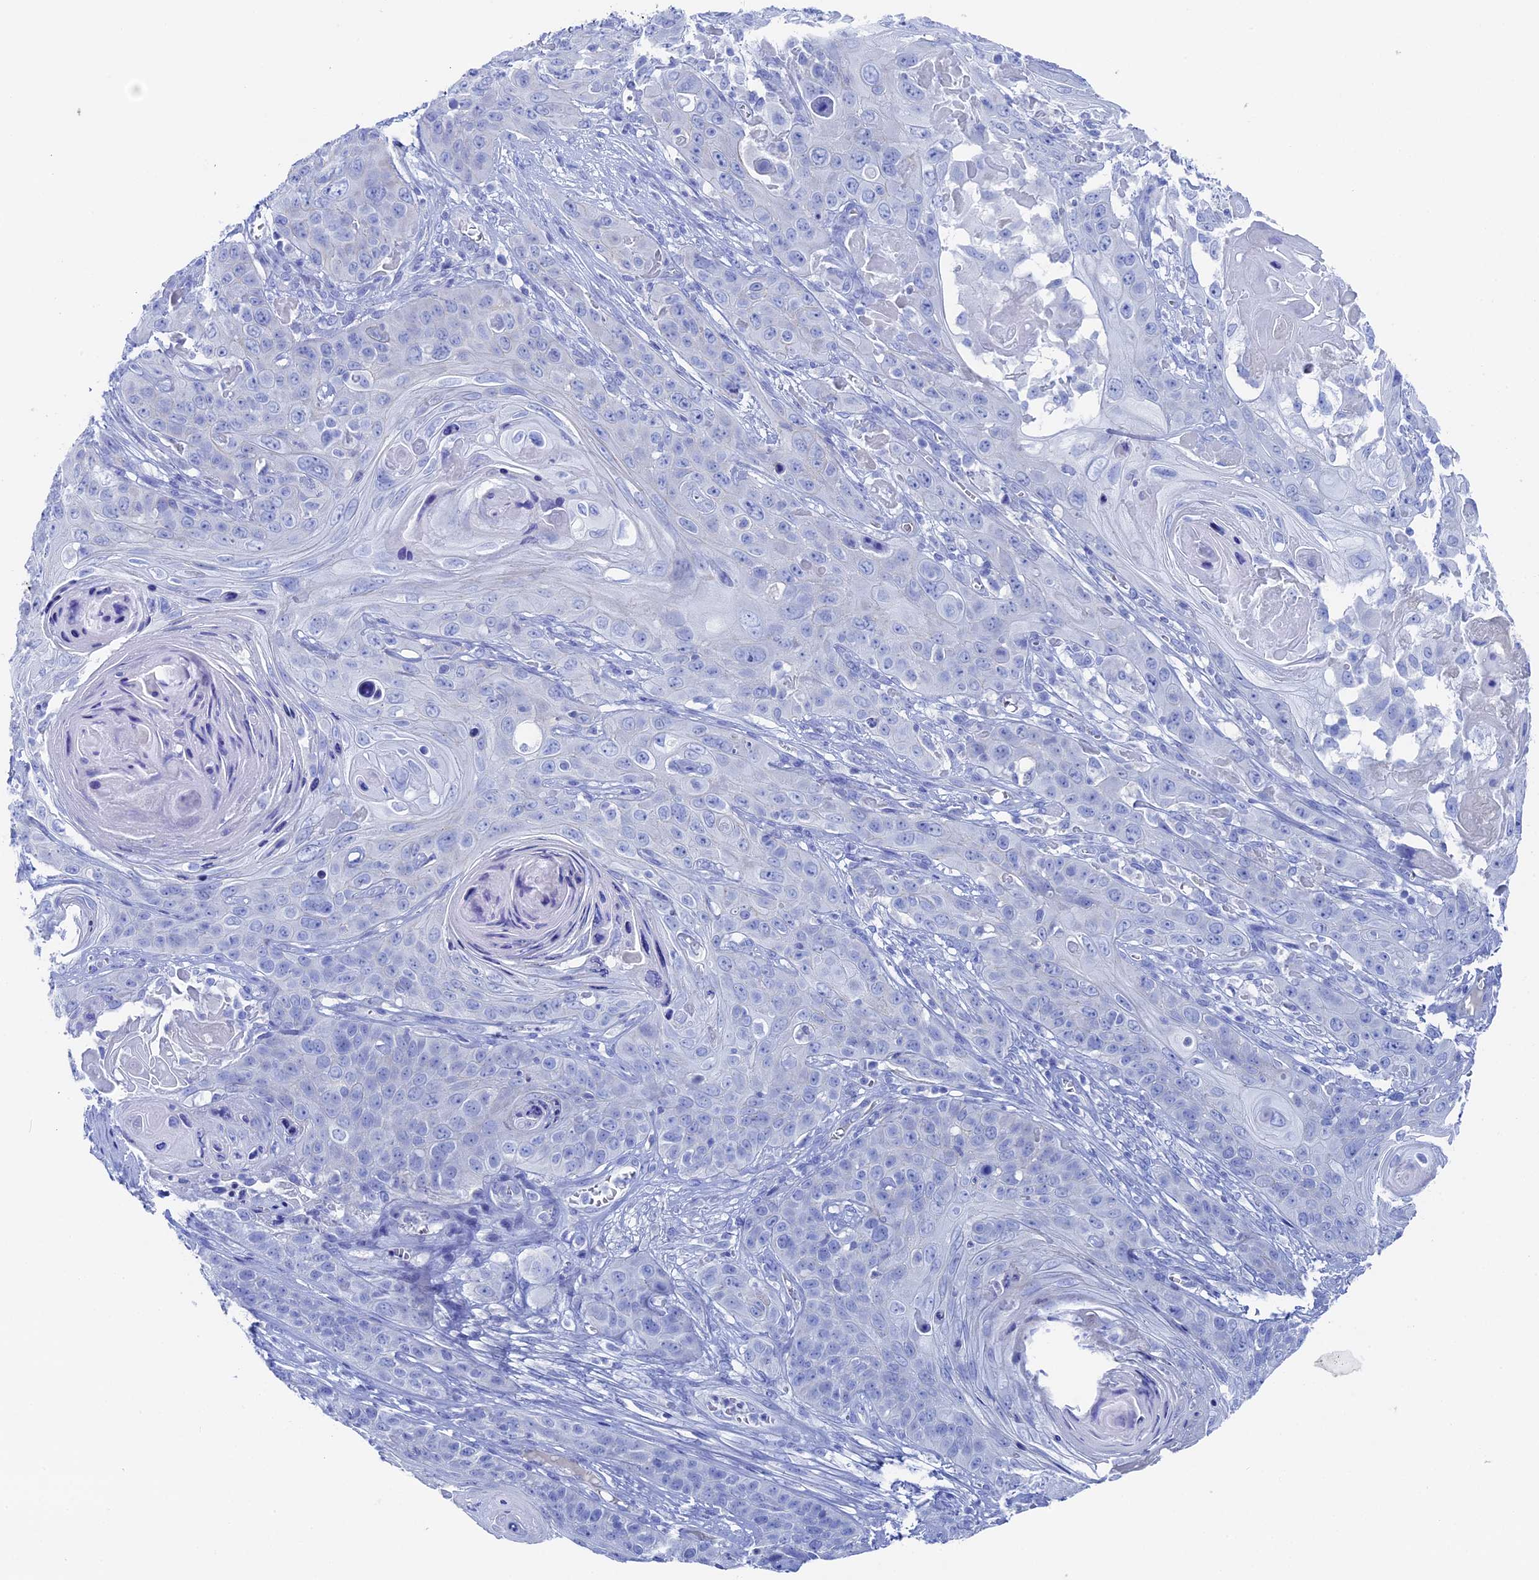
{"staining": {"intensity": "negative", "quantity": "none", "location": "none"}, "tissue": "skin cancer", "cell_type": "Tumor cells", "image_type": "cancer", "snomed": [{"axis": "morphology", "description": "Squamous cell carcinoma, NOS"}, {"axis": "topography", "description": "Skin"}], "caption": "The photomicrograph reveals no significant expression in tumor cells of skin cancer (squamous cell carcinoma).", "gene": "UNC119", "patient": {"sex": "male", "age": 55}}